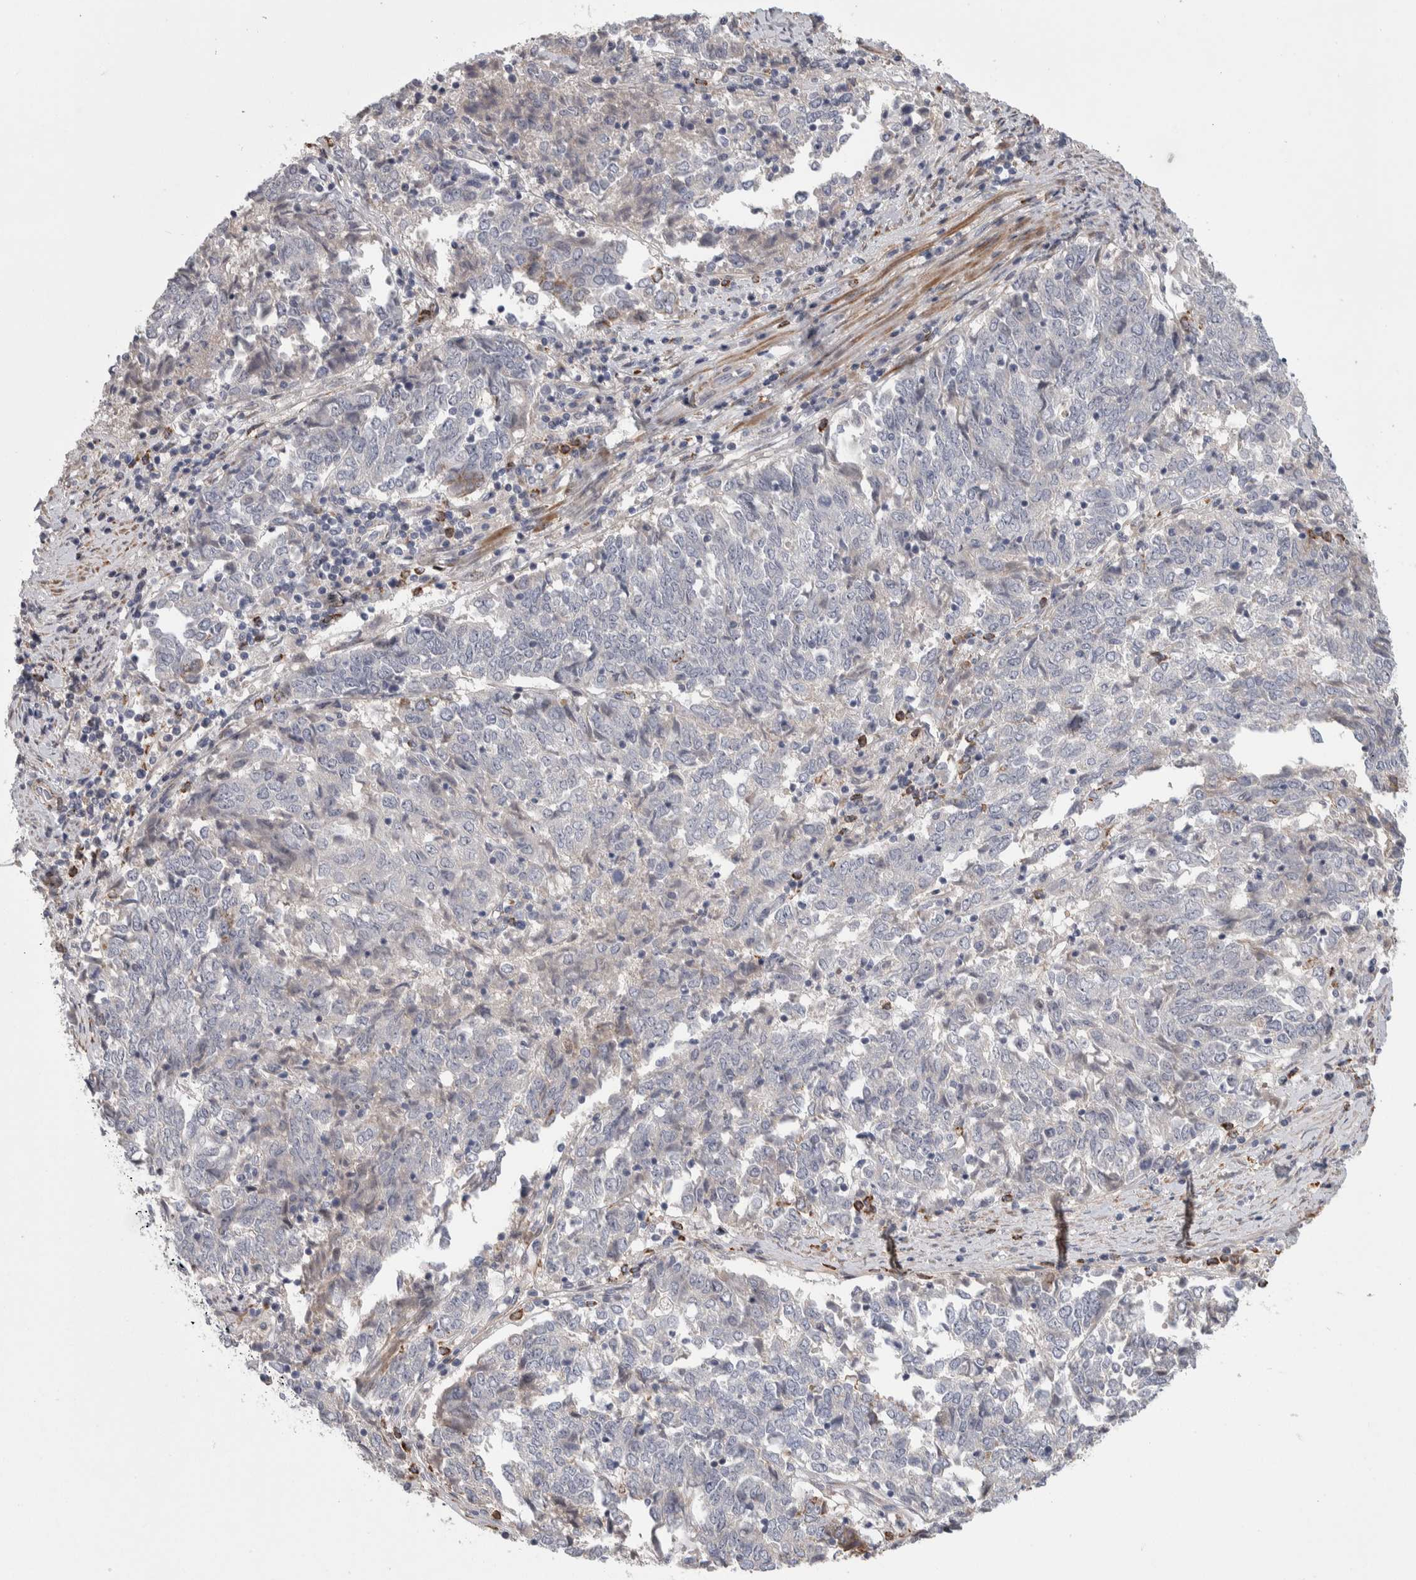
{"staining": {"intensity": "negative", "quantity": "none", "location": "none"}, "tissue": "endometrial cancer", "cell_type": "Tumor cells", "image_type": "cancer", "snomed": [{"axis": "morphology", "description": "Adenocarcinoma, NOS"}, {"axis": "topography", "description": "Endometrium"}], "caption": "Histopathology image shows no significant protein positivity in tumor cells of endometrial adenocarcinoma. (Stains: DAB (3,3'-diaminobenzidine) immunohistochemistry (IHC) with hematoxylin counter stain, Microscopy: brightfield microscopy at high magnification).", "gene": "PSMG3", "patient": {"sex": "female", "age": 80}}